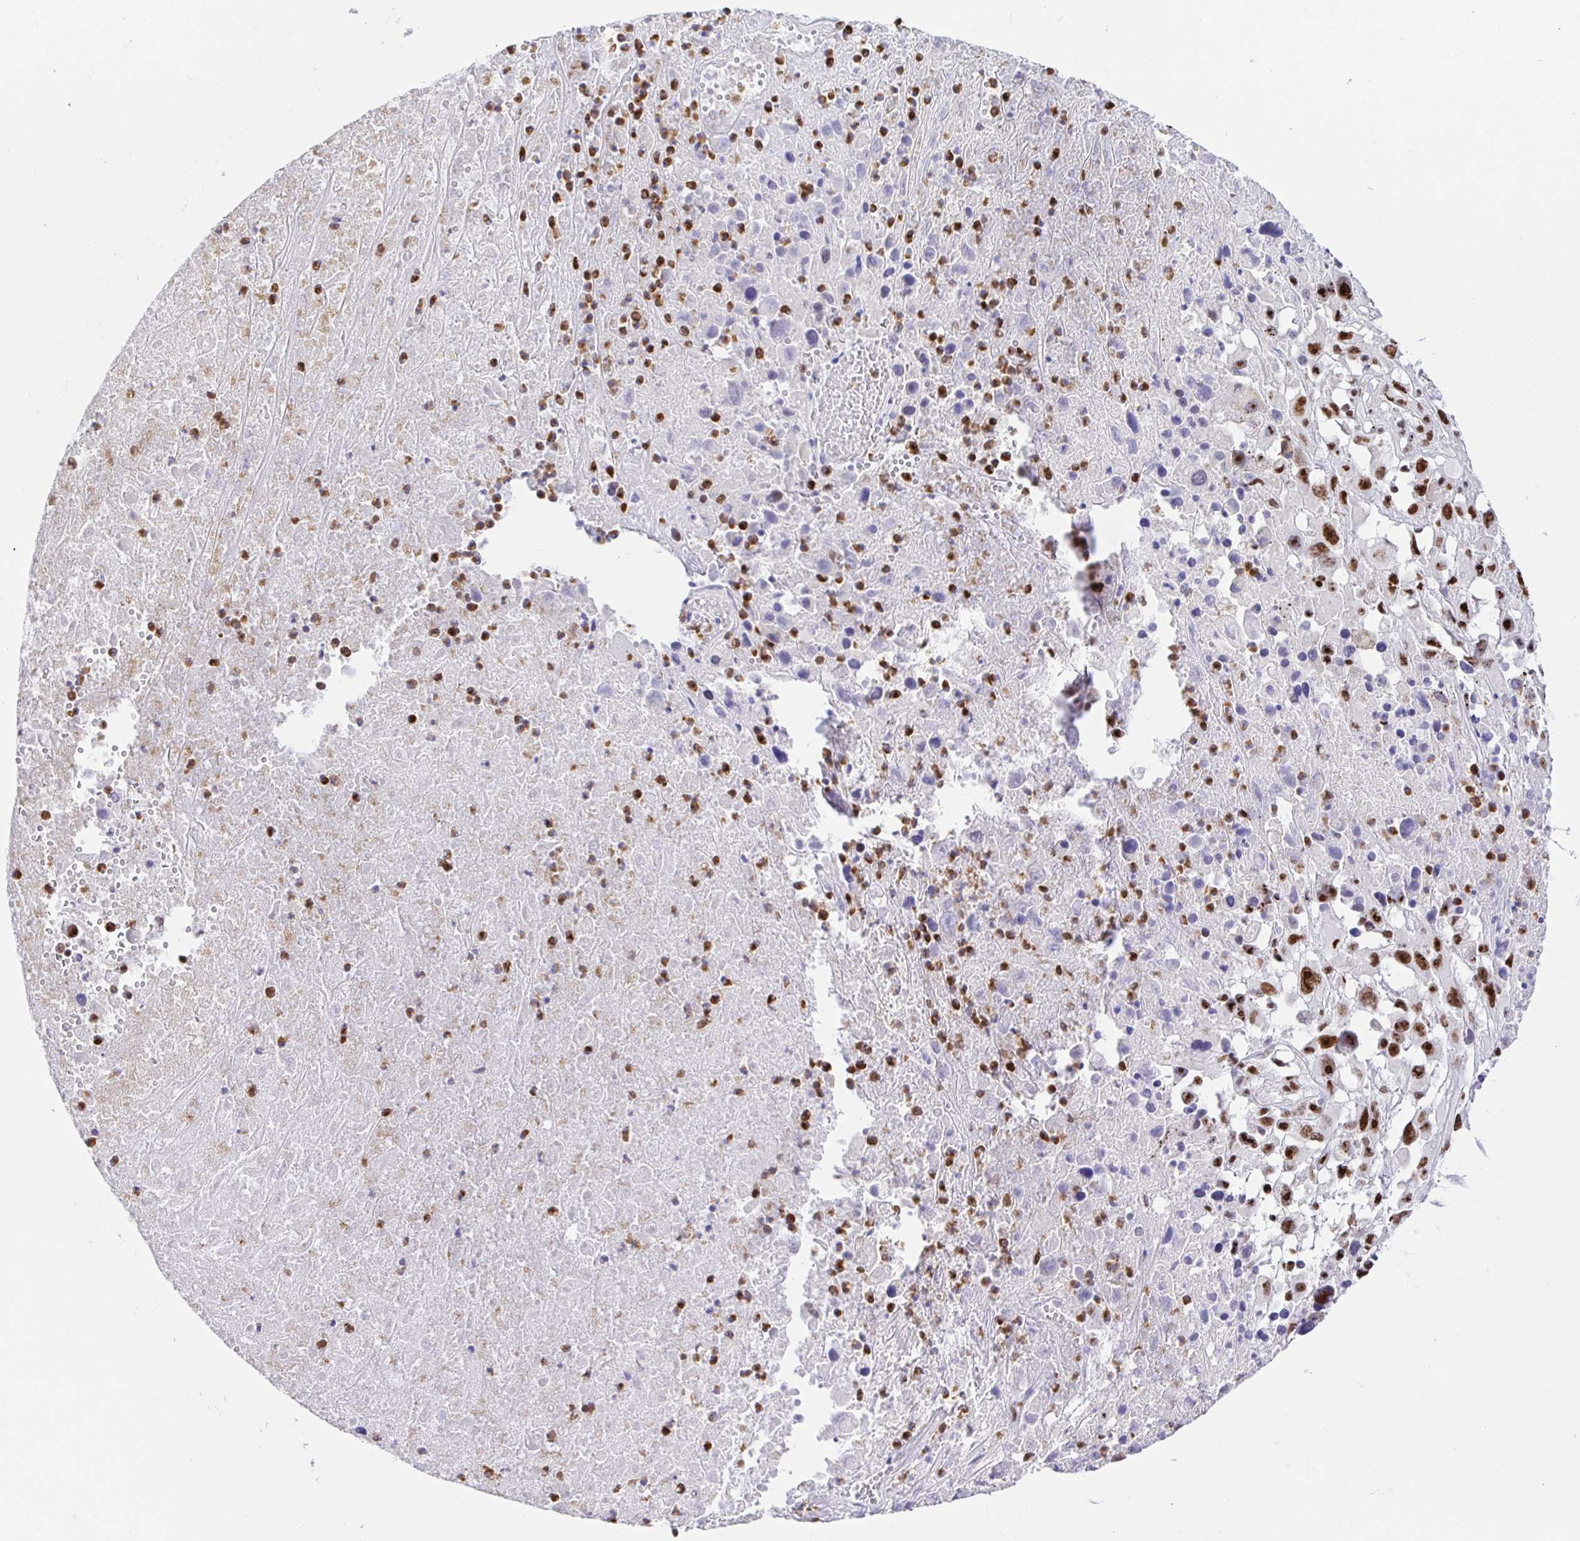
{"staining": {"intensity": "strong", "quantity": ">75%", "location": "nuclear"}, "tissue": "melanoma", "cell_type": "Tumor cells", "image_type": "cancer", "snomed": [{"axis": "morphology", "description": "Malignant melanoma, Metastatic site"}, {"axis": "topography", "description": "Soft tissue"}], "caption": "DAB immunohistochemical staining of malignant melanoma (metastatic site) exhibits strong nuclear protein staining in about >75% of tumor cells.", "gene": "SETD5", "patient": {"sex": "male", "age": 50}}